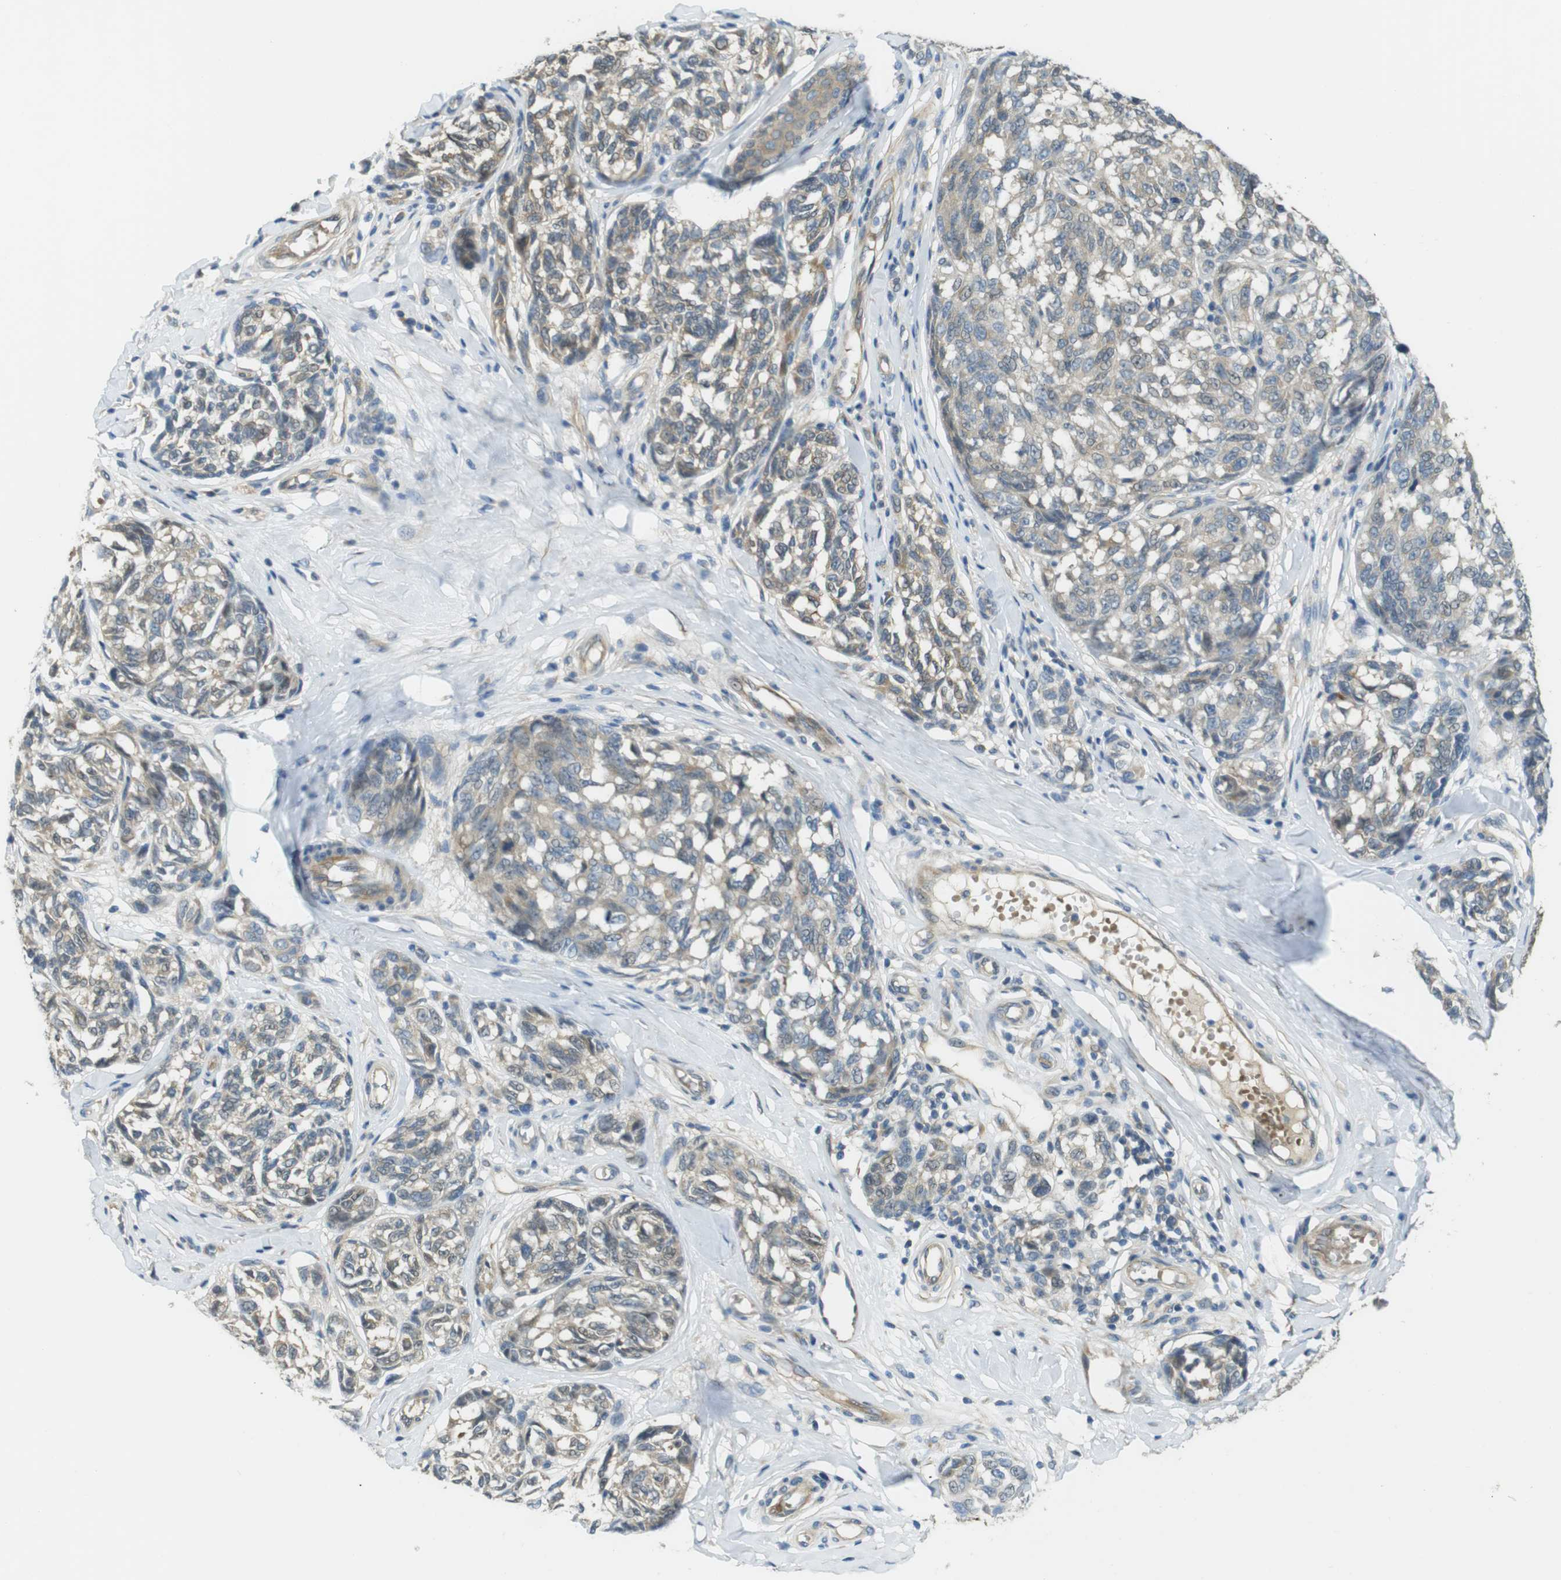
{"staining": {"intensity": "weak", "quantity": ">75%", "location": "cytoplasmic/membranous"}, "tissue": "melanoma", "cell_type": "Tumor cells", "image_type": "cancer", "snomed": [{"axis": "morphology", "description": "Malignant melanoma, NOS"}, {"axis": "topography", "description": "Skin"}], "caption": "This photomicrograph demonstrates malignant melanoma stained with immunohistochemistry to label a protein in brown. The cytoplasmic/membranous of tumor cells show weak positivity for the protein. Nuclei are counter-stained blue.", "gene": "ABHD15", "patient": {"sex": "female", "age": 64}}